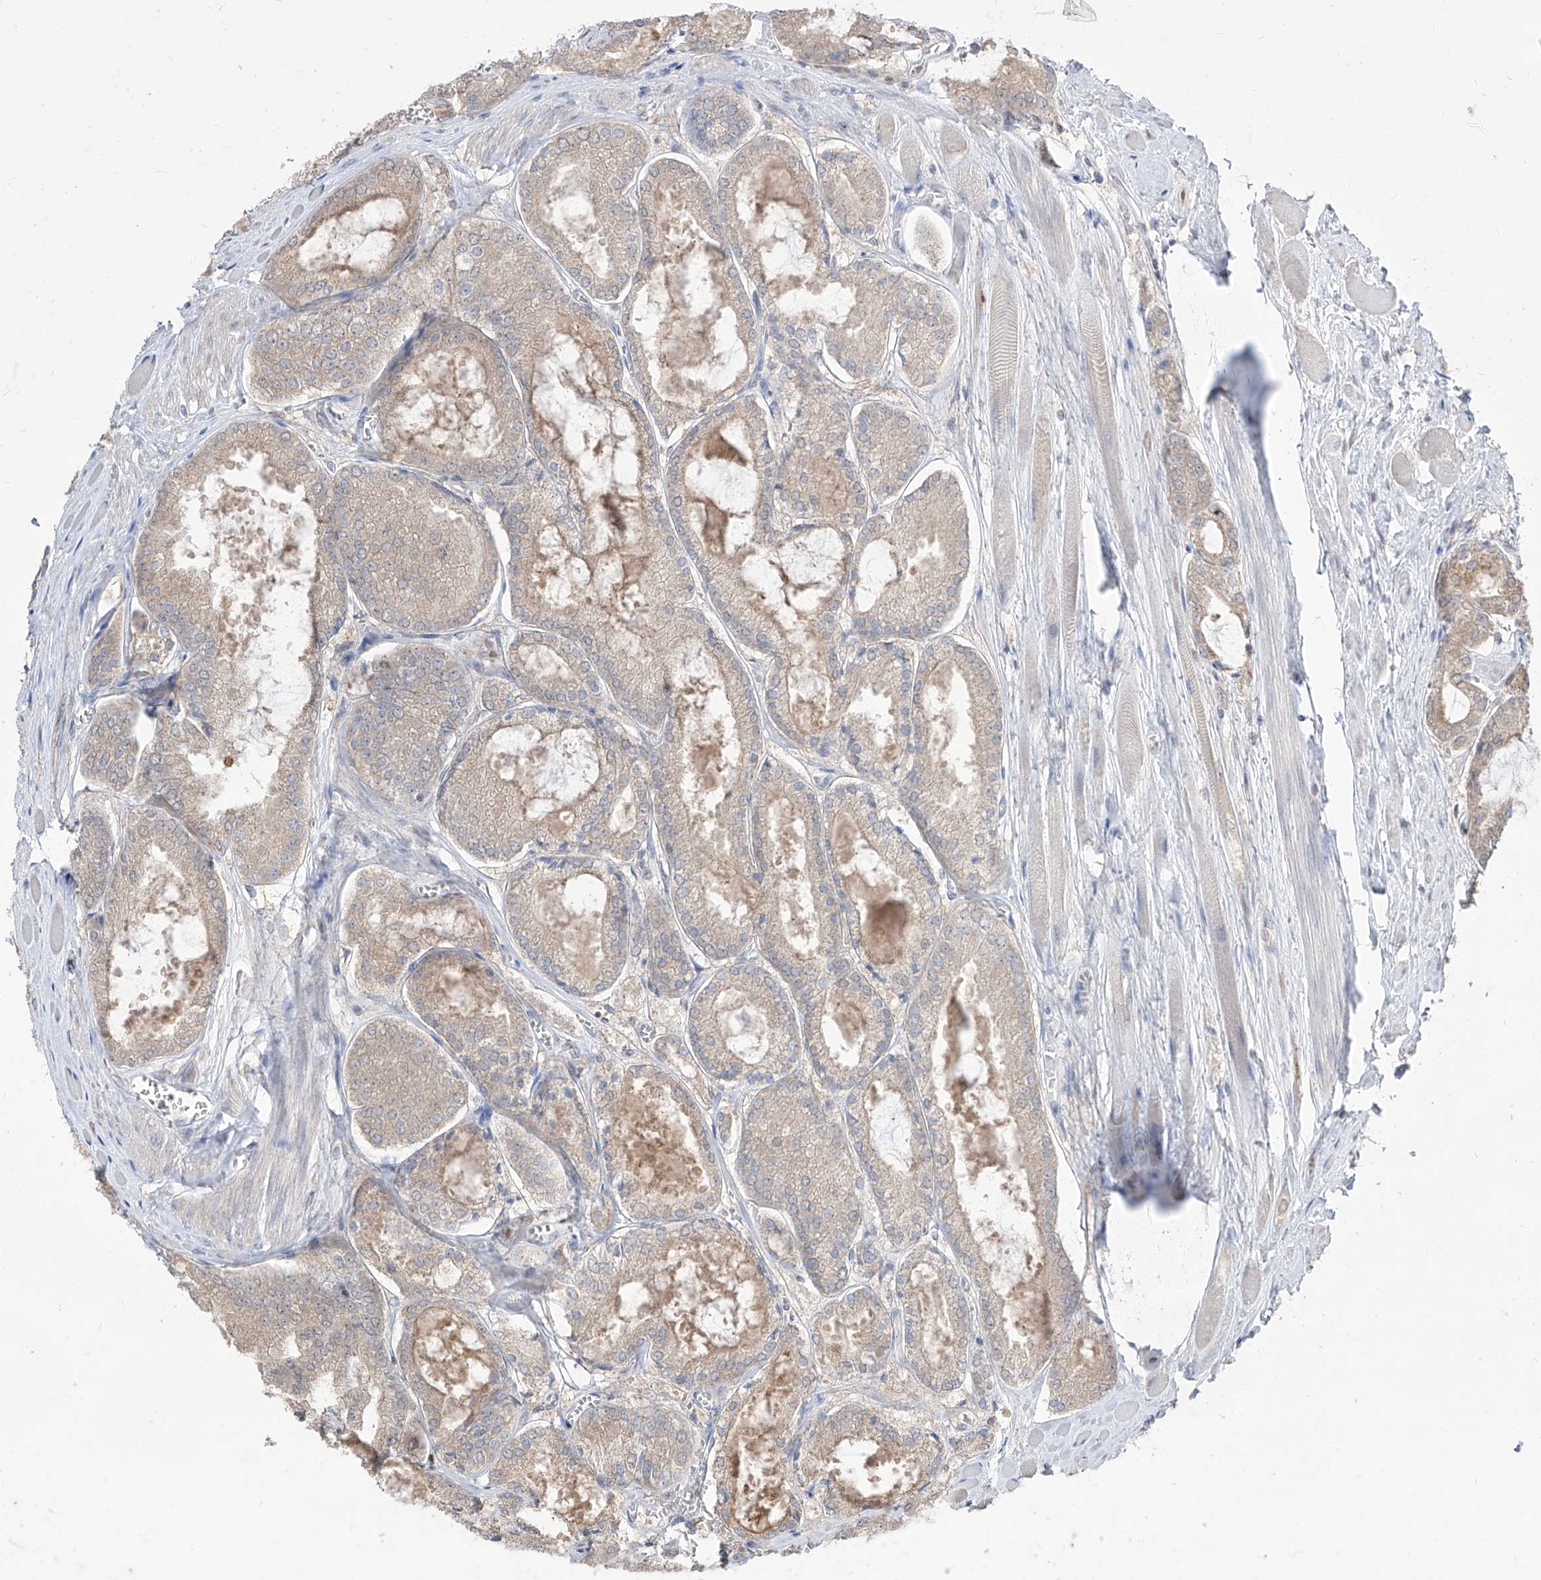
{"staining": {"intensity": "weak", "quantity": ">75%", "location": "cytoplasmic/membranous"}, "tissue": "prostate cancer", "cell_type": "Tumor cells", "image_type": "cancer", "snomed": [{"axis": "morphology", "description": "Adenocarcinoma, Low grade"}, {"axis": "topography", "description": "Prostate"}], "caption": "Adenocarcinoma (low-grade) (prostate) stained for a protein exhibits weak cytoplasmic/membranous positivity in tumor cells.", "gene": "BROX", "patient": {"sex": "male", "age": 67}}